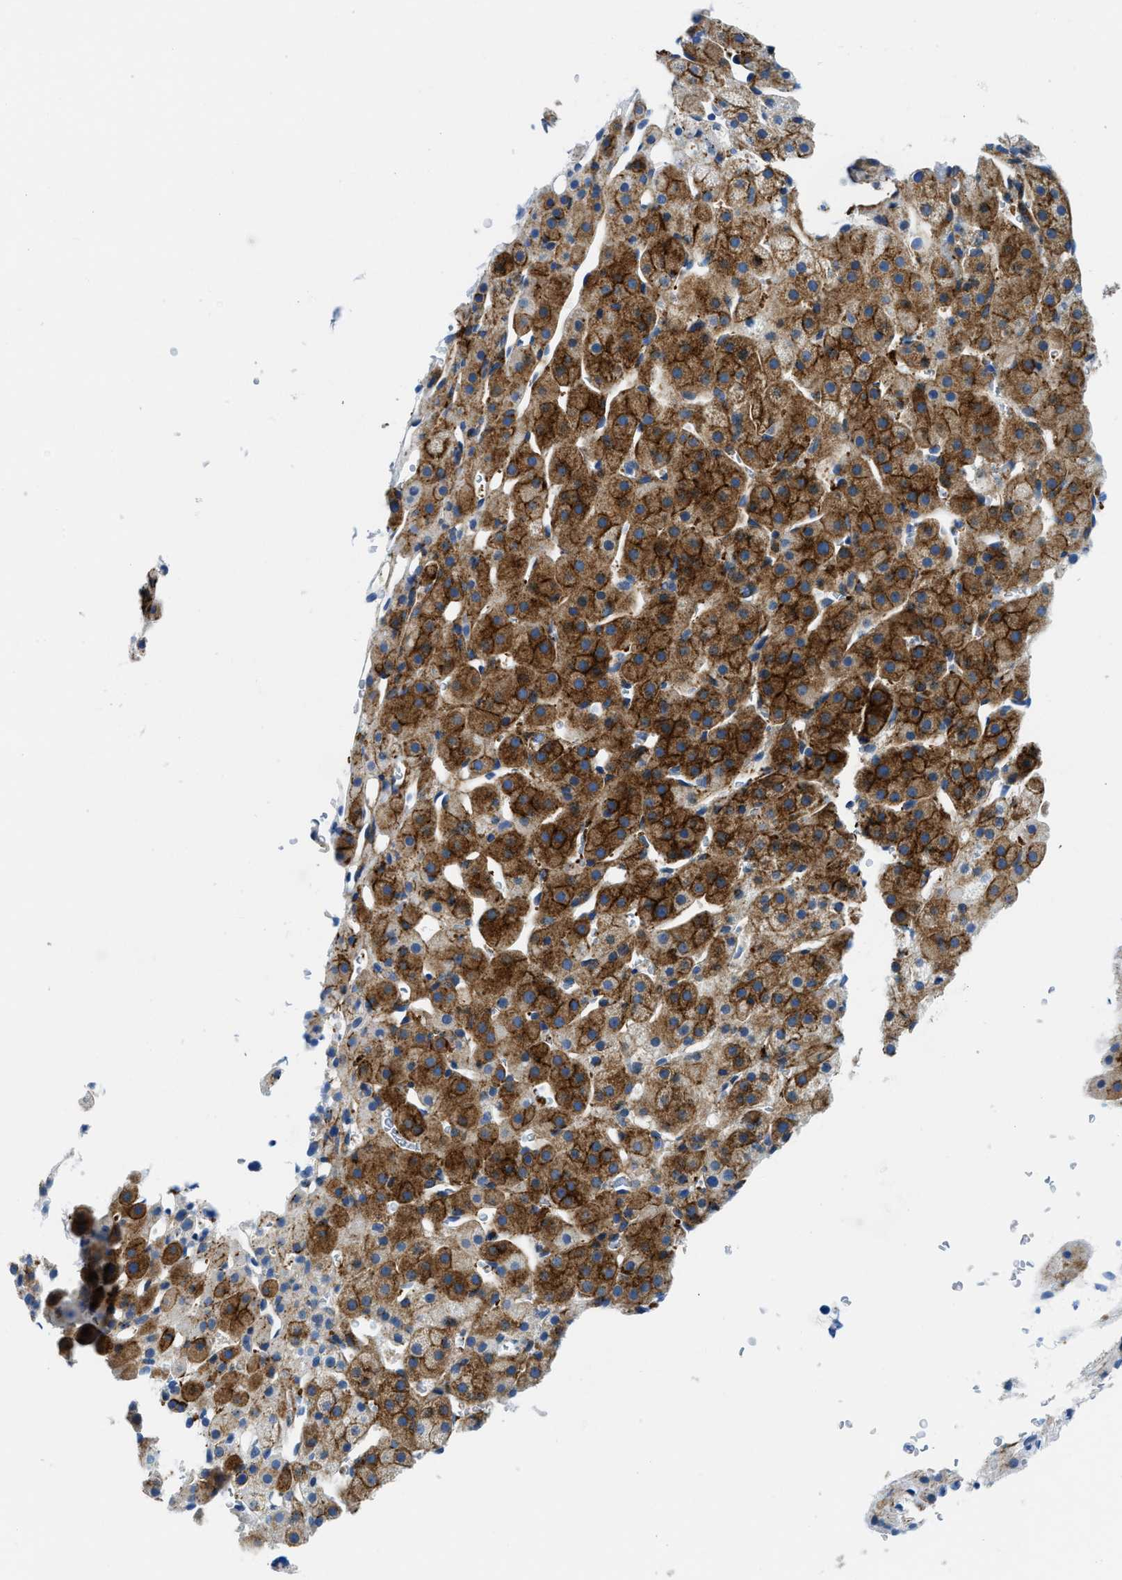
{"staining": {"intensity": "strong", "quantity": ">75%", "location": "cytoplasmic/membranous"}, "tissue": "adrenal gland", "cell_type": "Glandular cells", "image_type": "normal", "snomed": [{"axis": "morphology", "description": "Normal tissue, NOS"}, {"axis": "topography", "description": "Adrenal gland"}], "caption": "IHC photomicrograph of unremarkable adrenal gland stained for a protein (brown), which shows high levels of strong cytoplasmic/membranous expression in approximately >75% of glandular cells.", "gene": "CUTA", "patient": {"sex": "female", "age": 57}}